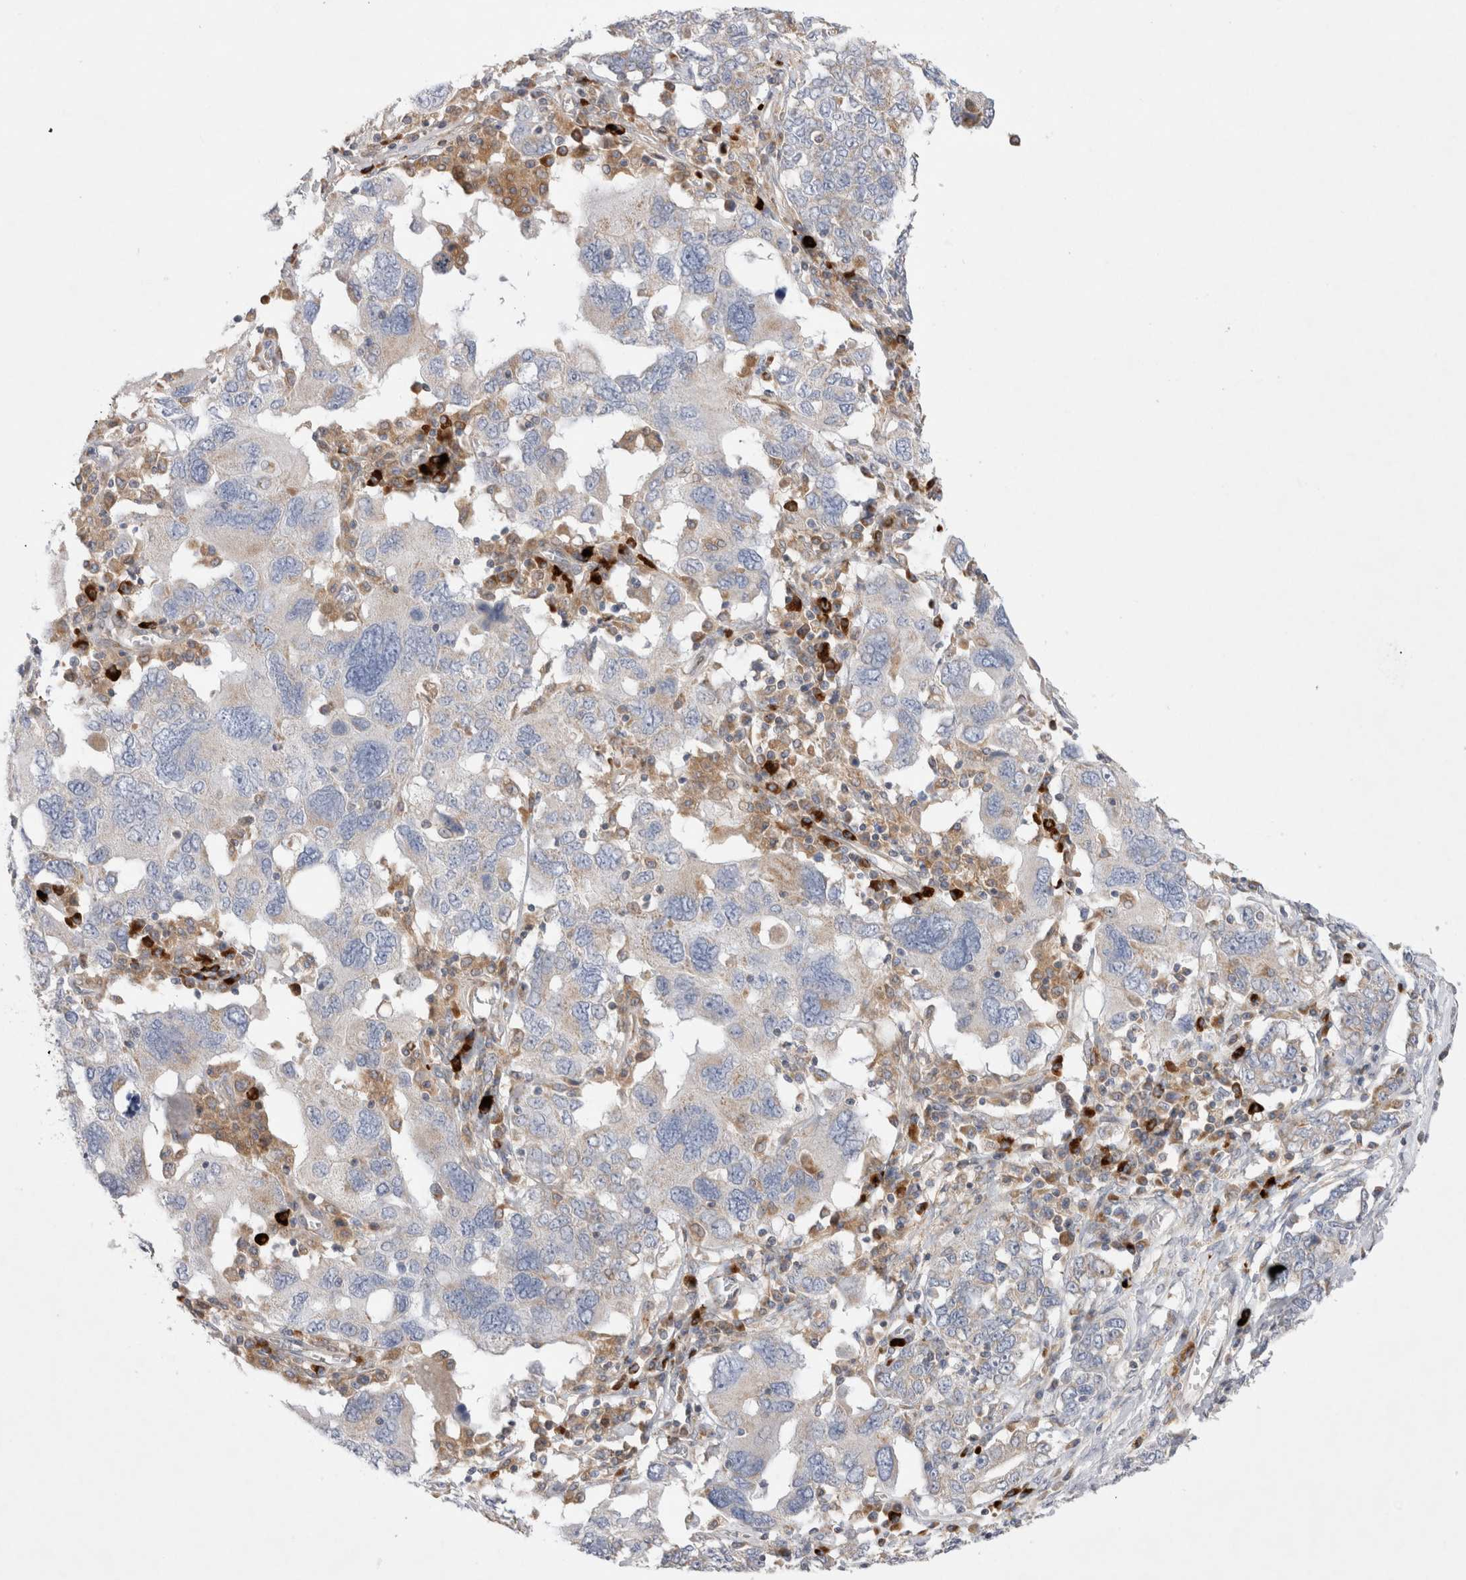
{"staining": {"intensity": "negative", "quantity": "none", "location": "none"}, "tissue": "ovarian cancer", "cell_type": "Tumor cells", "image_type": "cancer", "snomed": [{"axis": "morphology", "description": "Carcinoma, endometroid"}, {"axis": "topography", "description": "Ovary"}], "caption": "DAB immunohistochemical staining of human ovarian cancer (endometroid carcinoma) displays no significant staining in tumor cells.", "gene": "TBC1D16", "patient": {"sex": "female", "age": 62}}